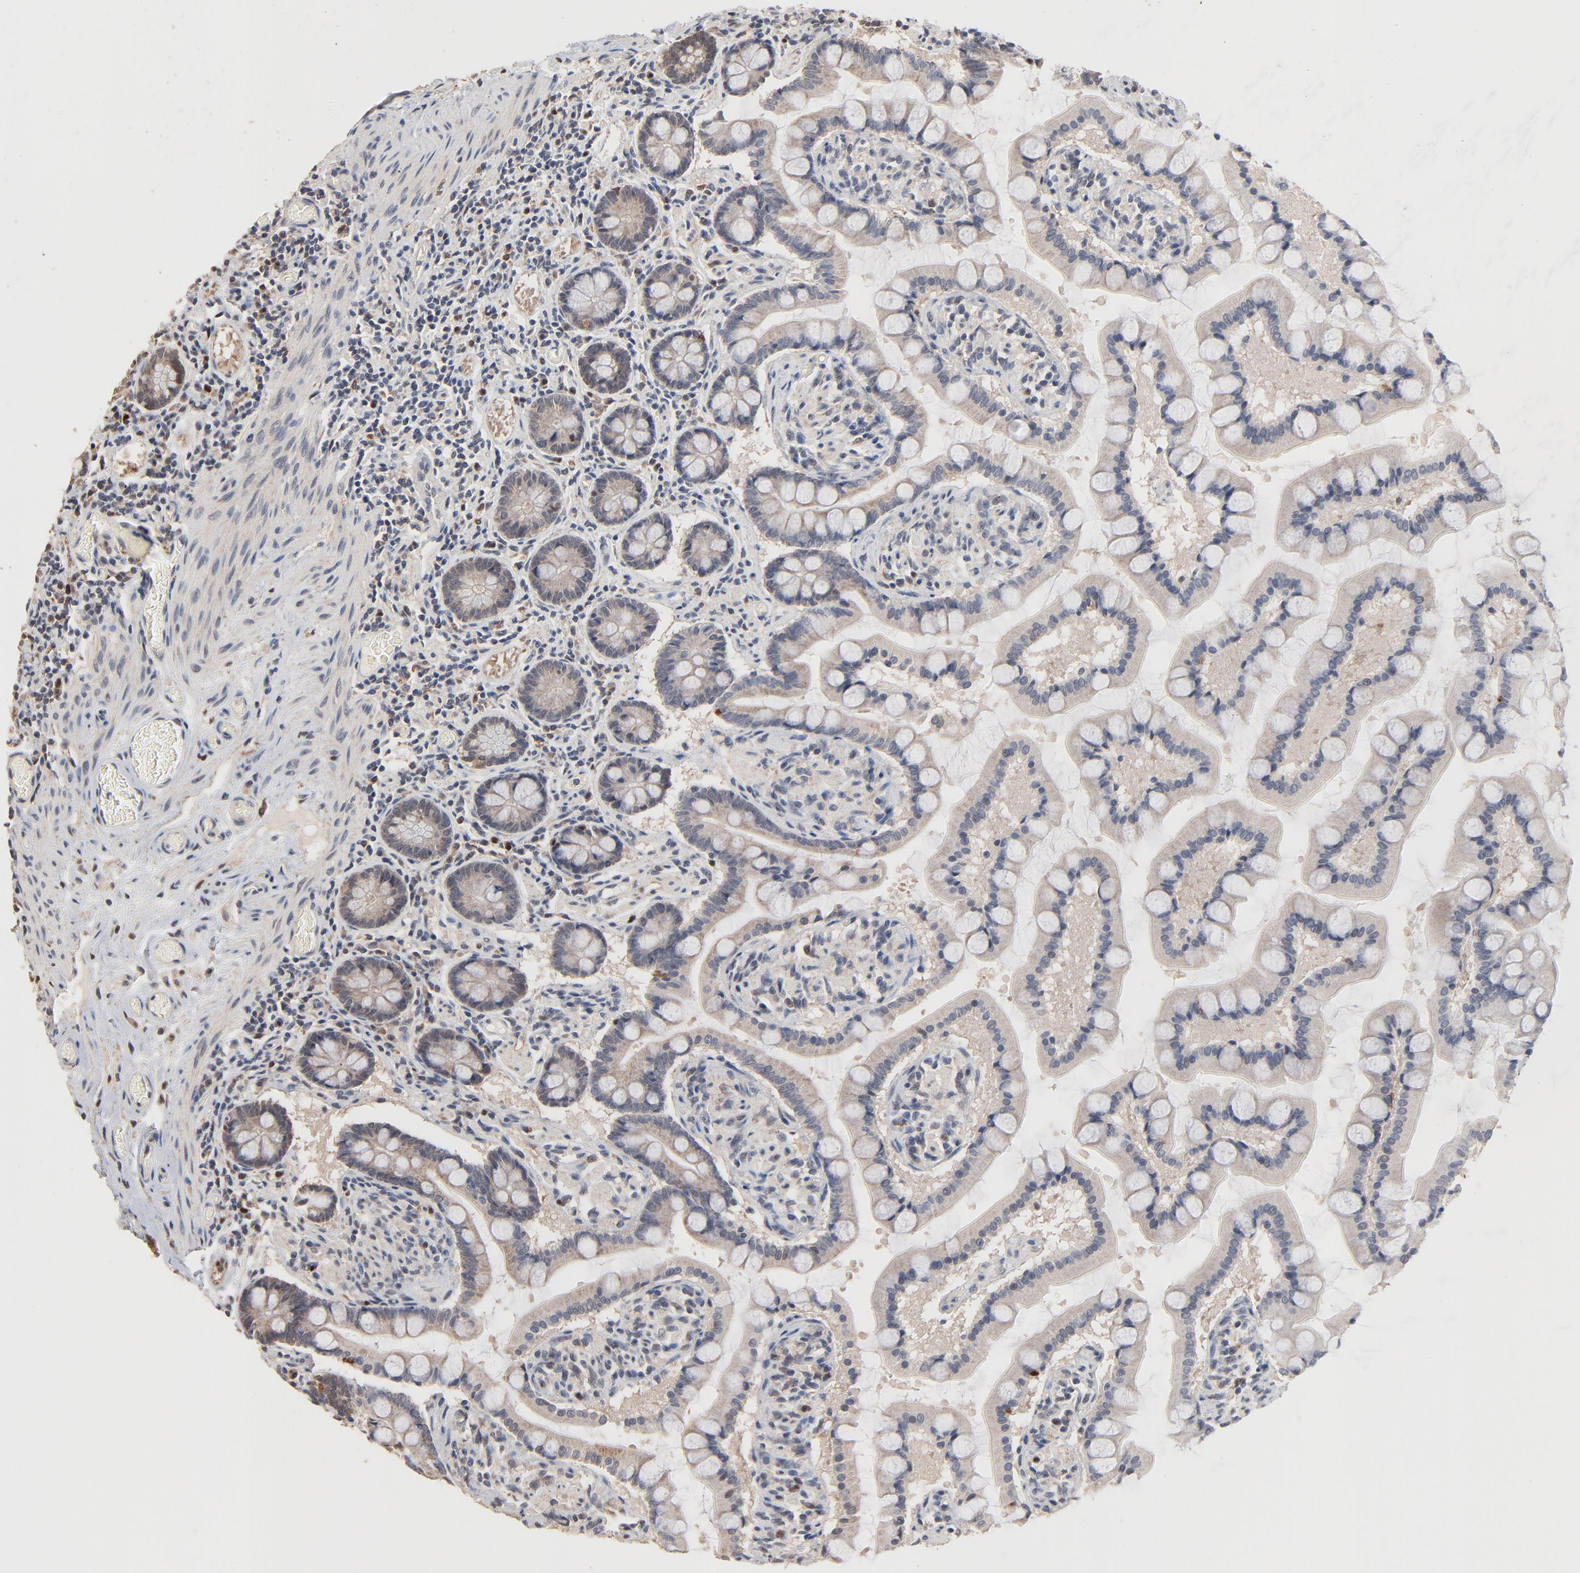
{"staining": {"intensity": "moderate", "quantity": "25%-75%", "location": "cytoplasmic/membranous"}, "tissue": "small intestine", "cell_type": "Glandular cells", "image_type": "normal", "snomed": [{"axis": "morphology", "description": "Normal tissue, NOS"}, {"axis": "topography", "description": "Small intestine"}], "caption": "An immunohistochemistry (IHC) photomicrograph of normal tissue is shown. Protein staining in brown highlights moderate cytoplasmic/membranous positivity in small intestine within glandular cells.", "gene": "MSL2", "patient": {"sex": "male", "age": 41}}